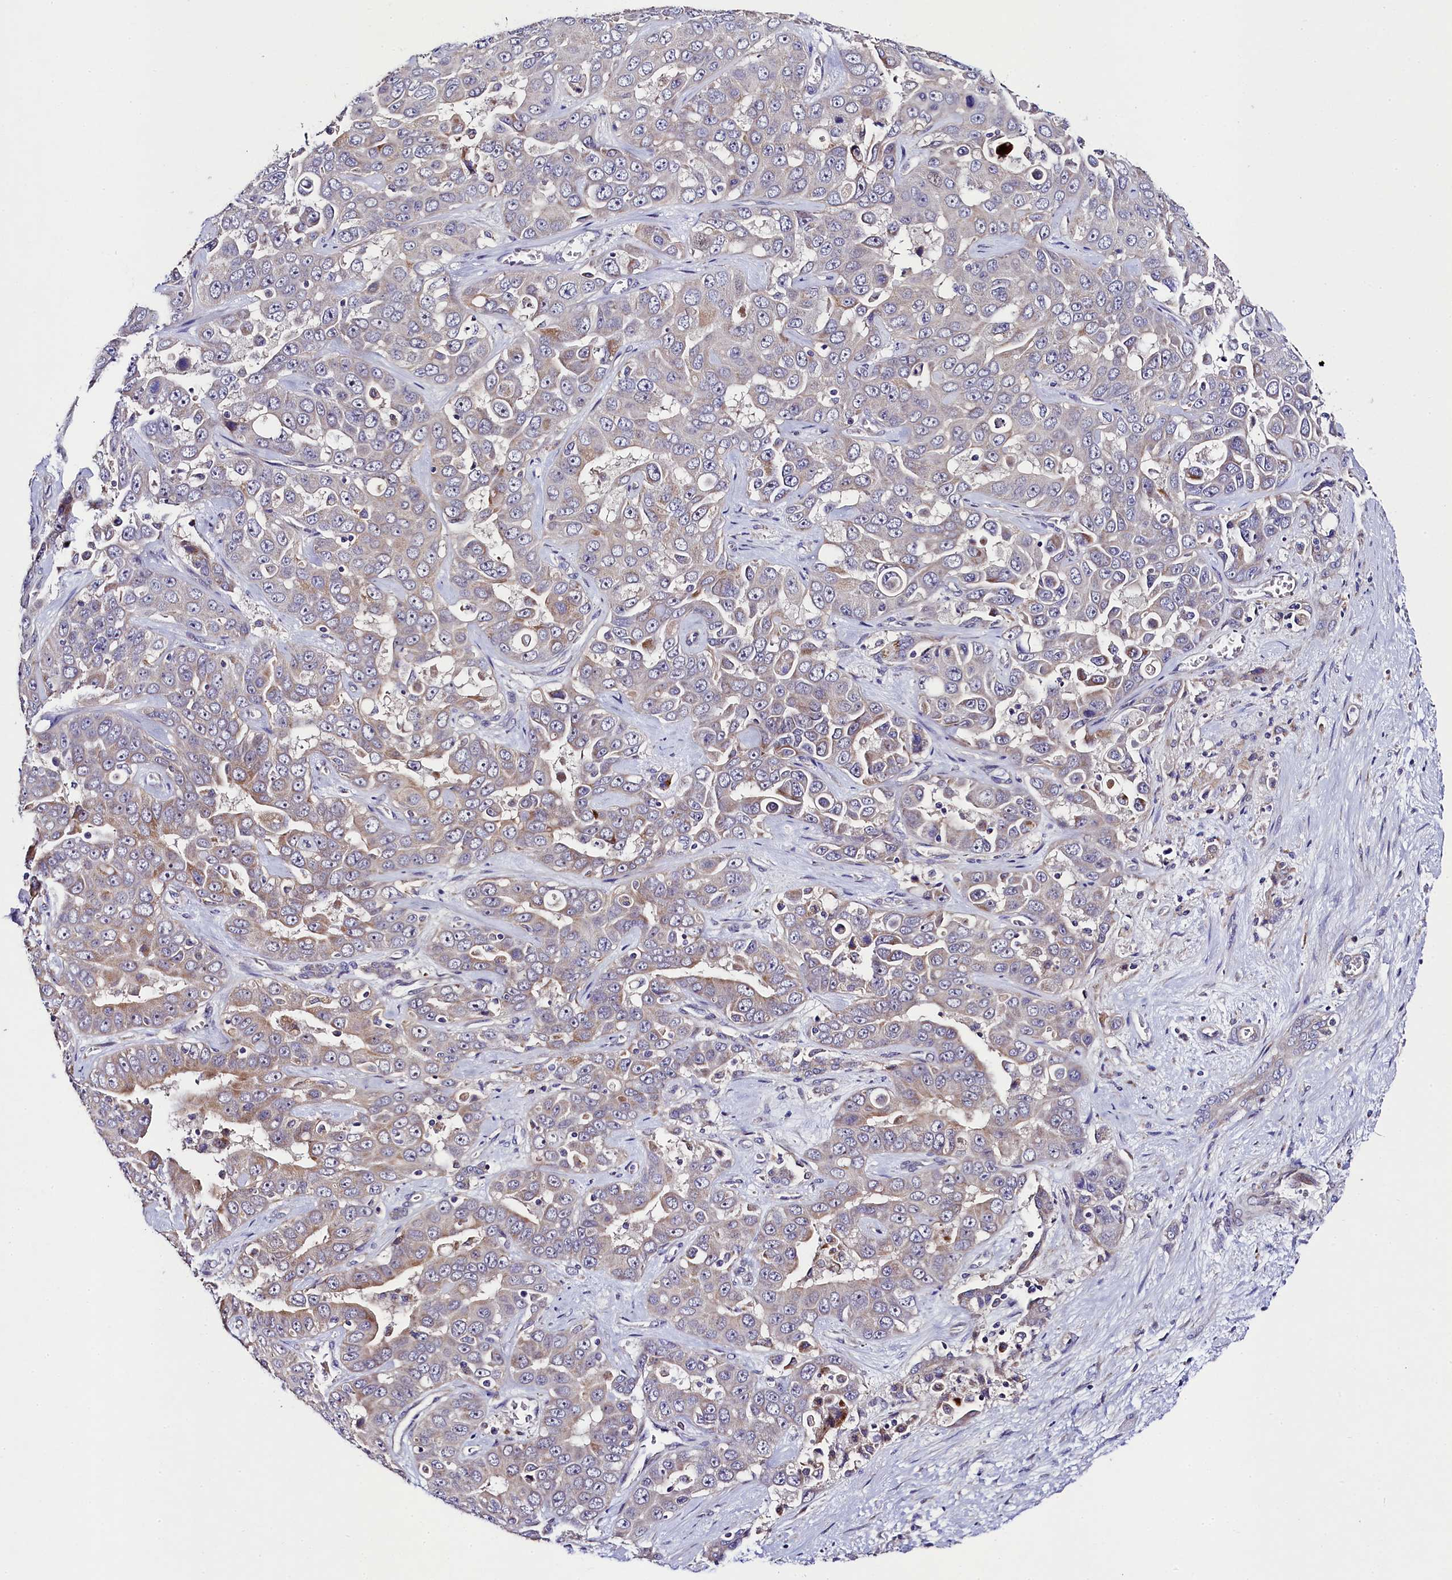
{"staining": {"intensity": "moderate", "quantity": "<25%", "location": "cytoplasmic/membranous"}, "tissue": "liver cancer", "cell_type": "Tumor cells", "image_type": "cancer", "snomed": [{"axis": "morphology", "description": "Cholangiocarcinoma"}, {"axis": "topography", "description": "Liver"}], "caption": "Liver cancer (cholangiocarcinoma) tissue reveals moderate cytoplasmic/membranous staining in approximately <25% of tumor cells Using DAB (brown) and hematoxylin (blue) stains, captured at high magnification using brightfield microscopy.", "gene": "FXYD6", "patient": {"sex": "female", "age": 52}}